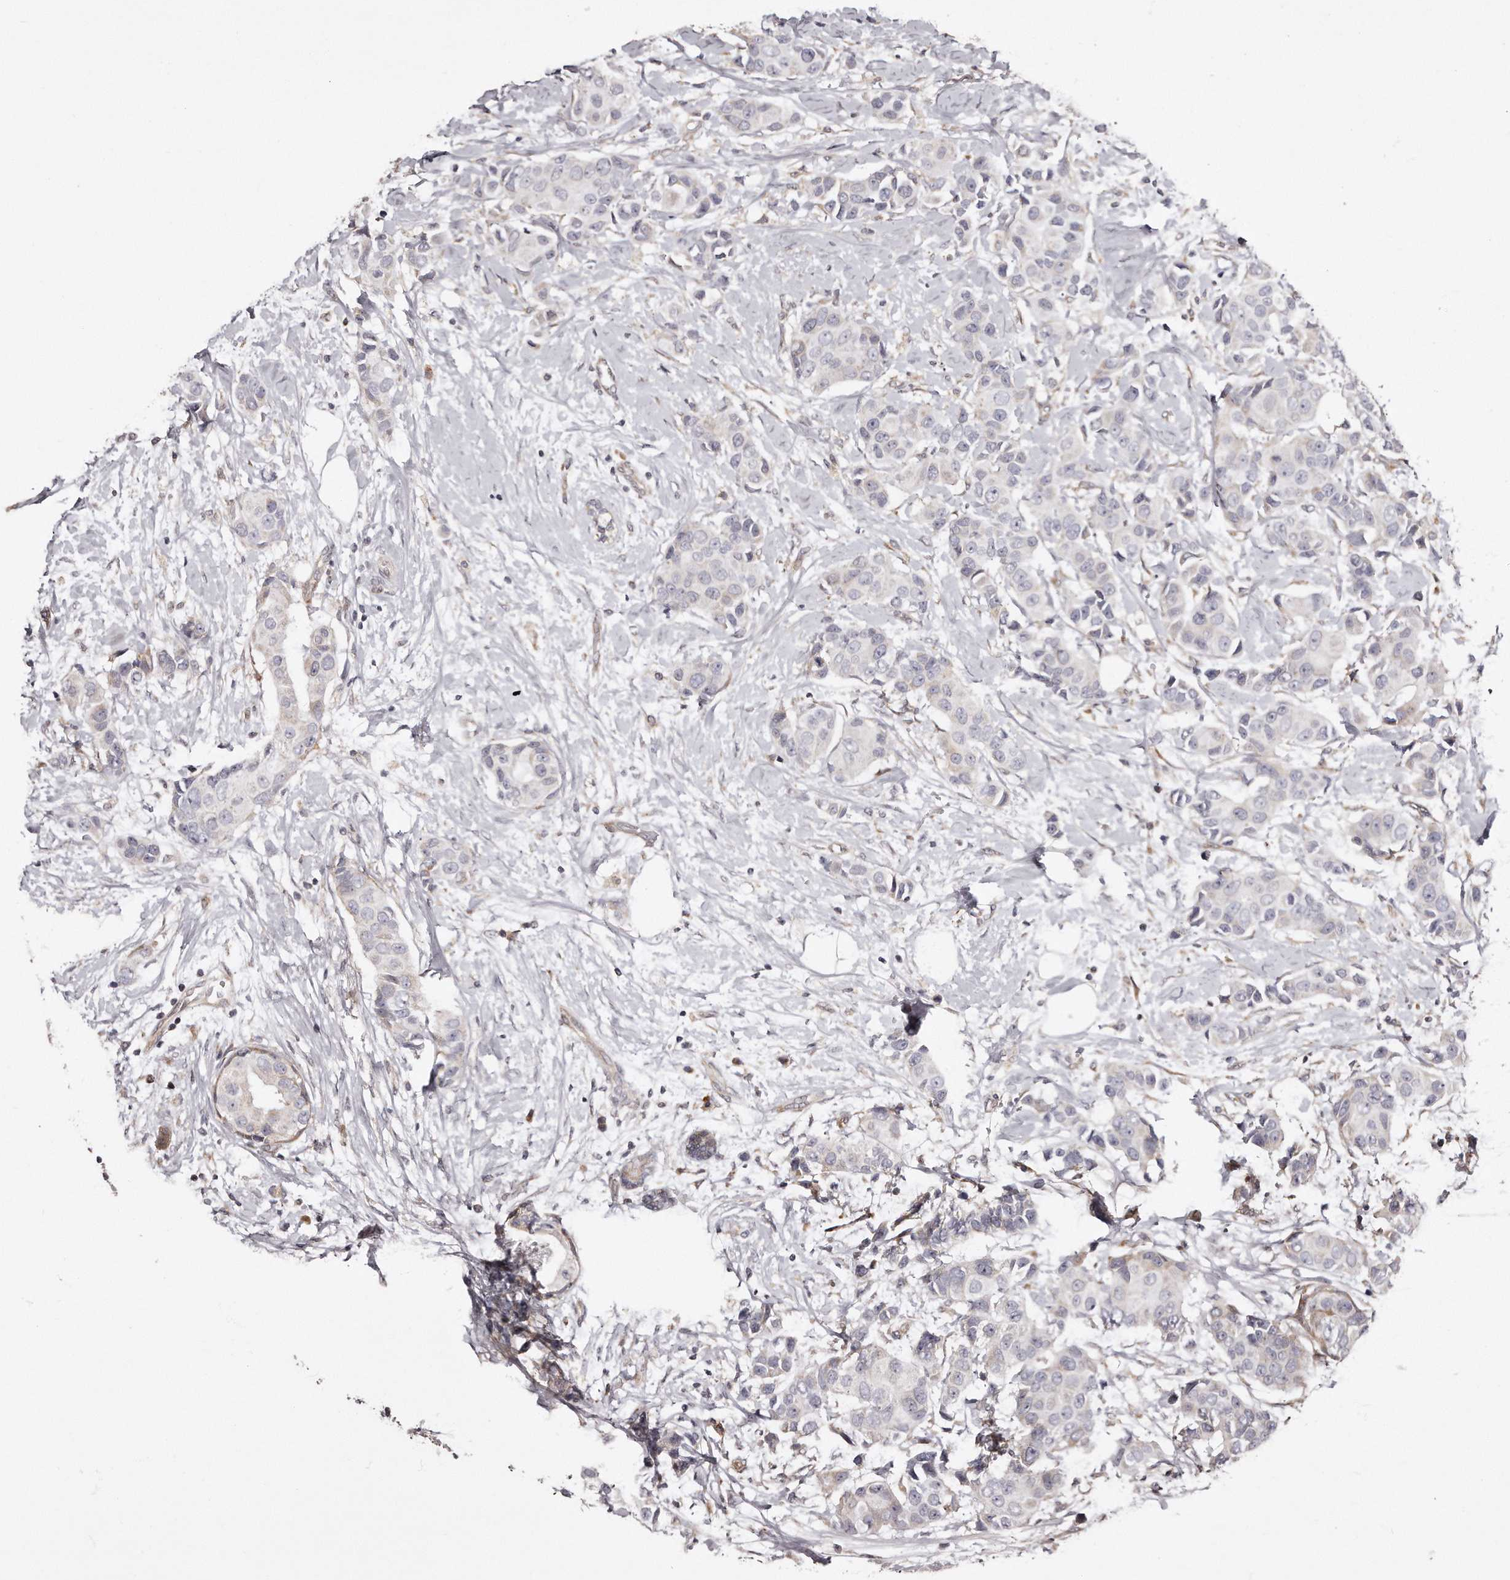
{"staining": {"intensity": "negative", "quantity": "none", "location": "none"}, "tissue": "breast cancer", "cell_type": "Tumor cells", "image_type": "cancer", "snomed": [{"axis": "morphology", "description": "Normal tissue, NOS"}, {"axis": "morphology", "description": "Duct carcinoma"}, {"axis": "topography", "description": "Breast"}], "caption": "Tumor cells show no significant protein positivity in intraductal carcinoma (breast).", "gene": "TRAPPC14", "patient": {"sex": "female", "age": 39}}